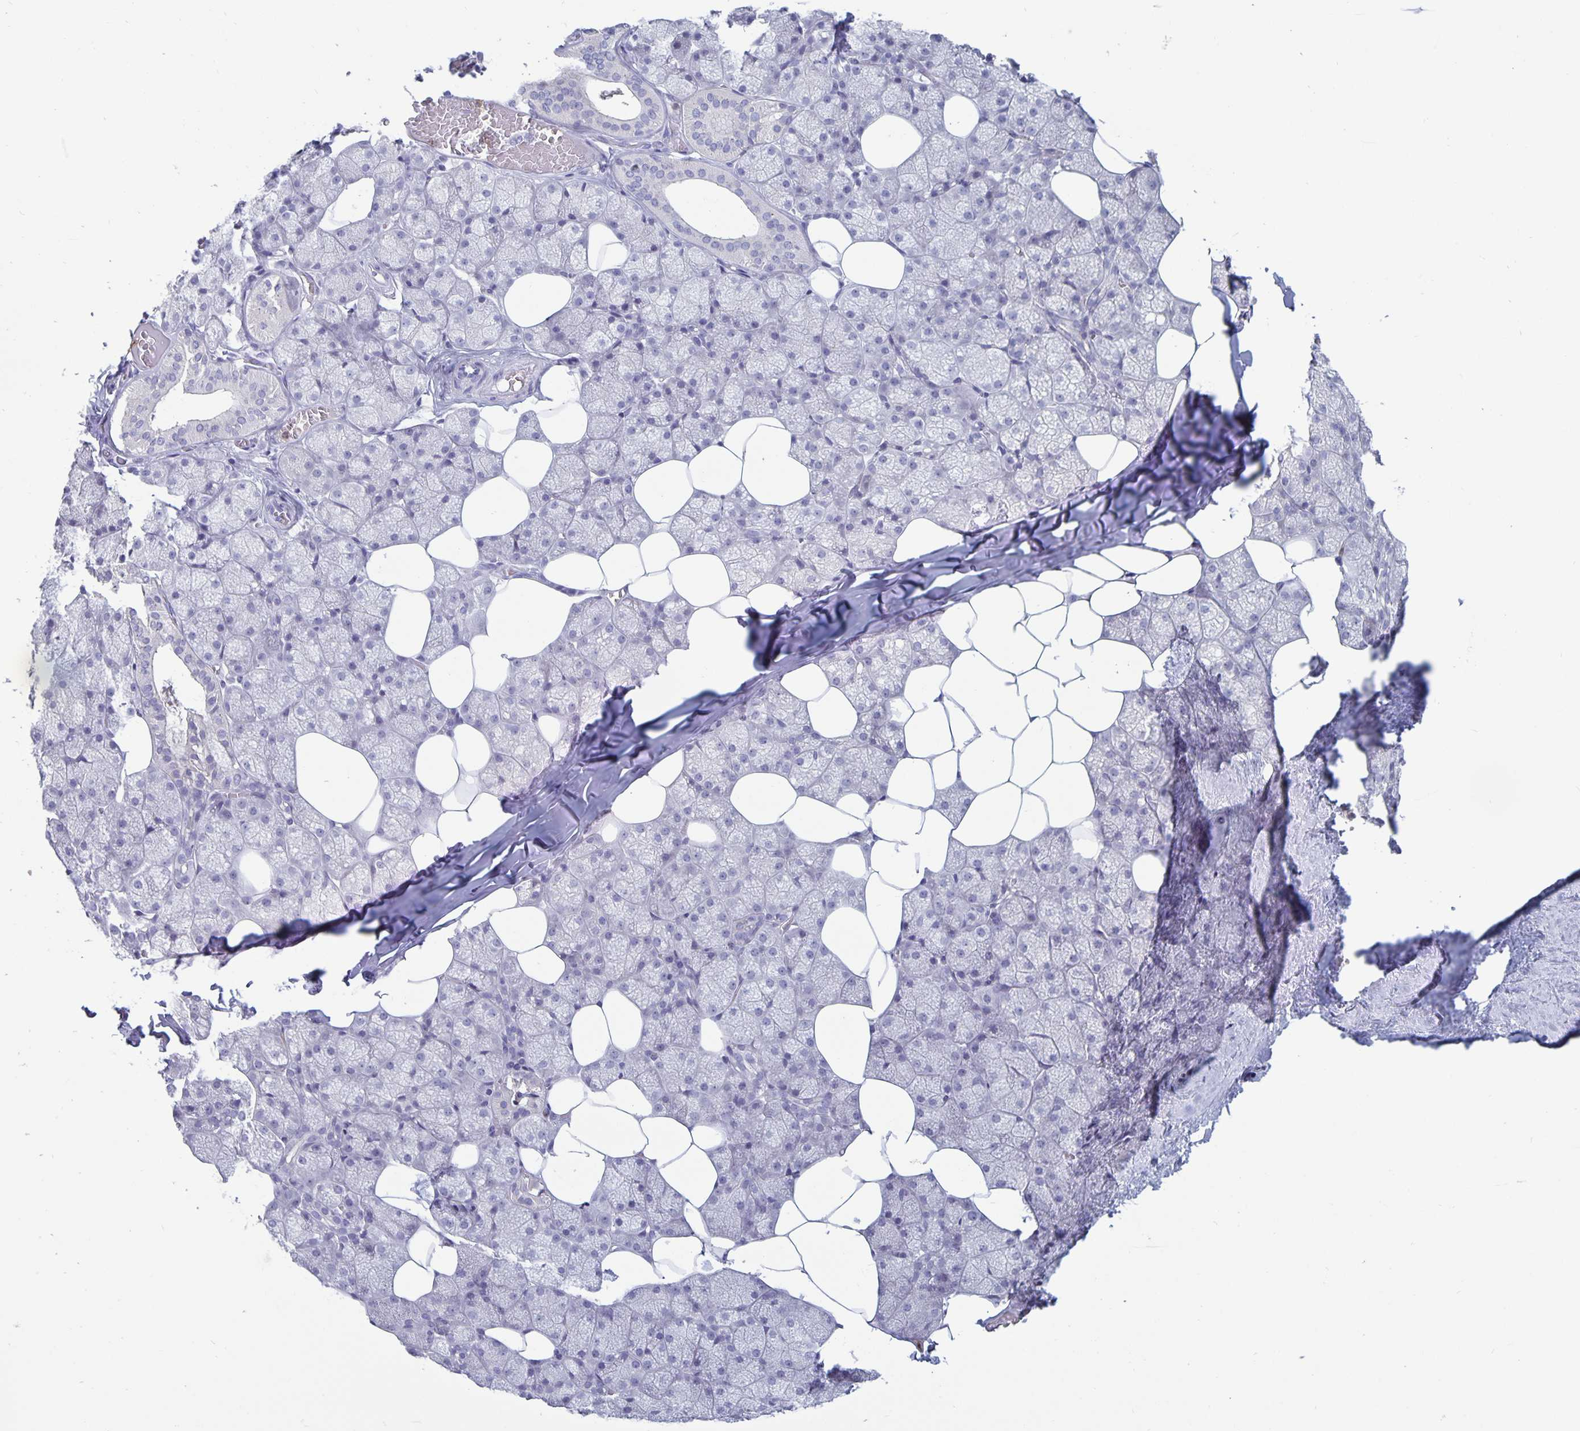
{"staining": {"intensity": "negative", "quantity": "none", "location": "none"}, "tissue": "salivary gland", "cell_type": "Glandular cells", "image_type": "normal", "snomed": [{"axis": "morphology", "description": "Normal tissue, NOS"}, {"axis": "topography", "description": "Salivary gland"}, {"axis": "topography", "description": "Peripheral nerve tissue"}], "caption": "This is an IHC image of benign human salivary gland. There is no expression in glandular cells.", "gene": "PLCB3", "patient": {"sex": "male", "age": 38}}